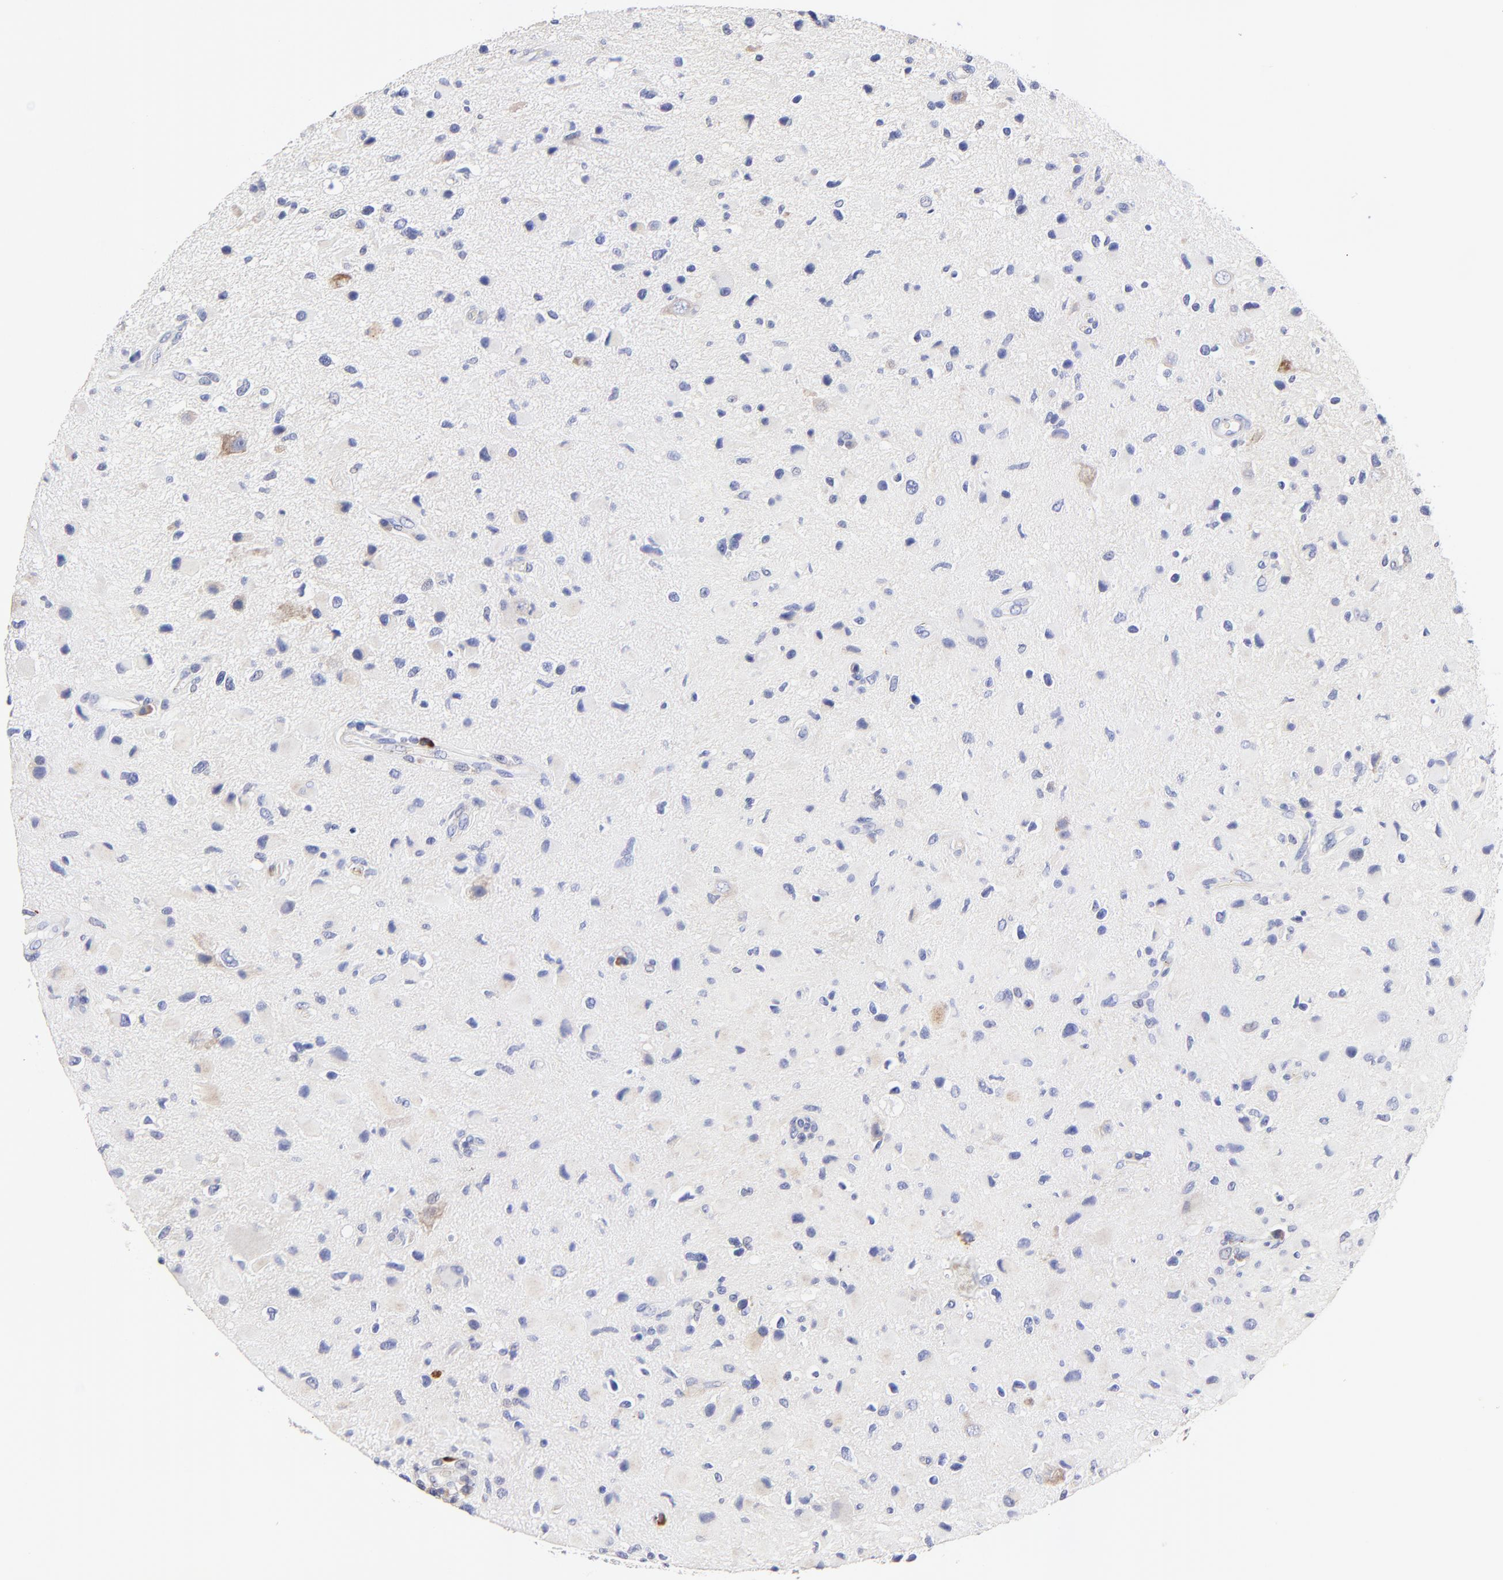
{"staining": {"intensity": "weak", "quantity": "<25%", "location": "cytoplasmic/membranous"}, "tissue": "glioma", "cell_type": "Tumor cells", "image_type": "cancer", "snomed": [{"axis": "morphology", "description": "Glioma, malignant, Low grade"}, {"axis": "topography", "description": "Brain"}], "caption": "Immunohistochemistry histopathology image of human glioma stained for a protein (brown), which exhibits no staining in tumor cells.", "gene": "LHFPL1", "patient": {"sex": "female", "age": 32}}